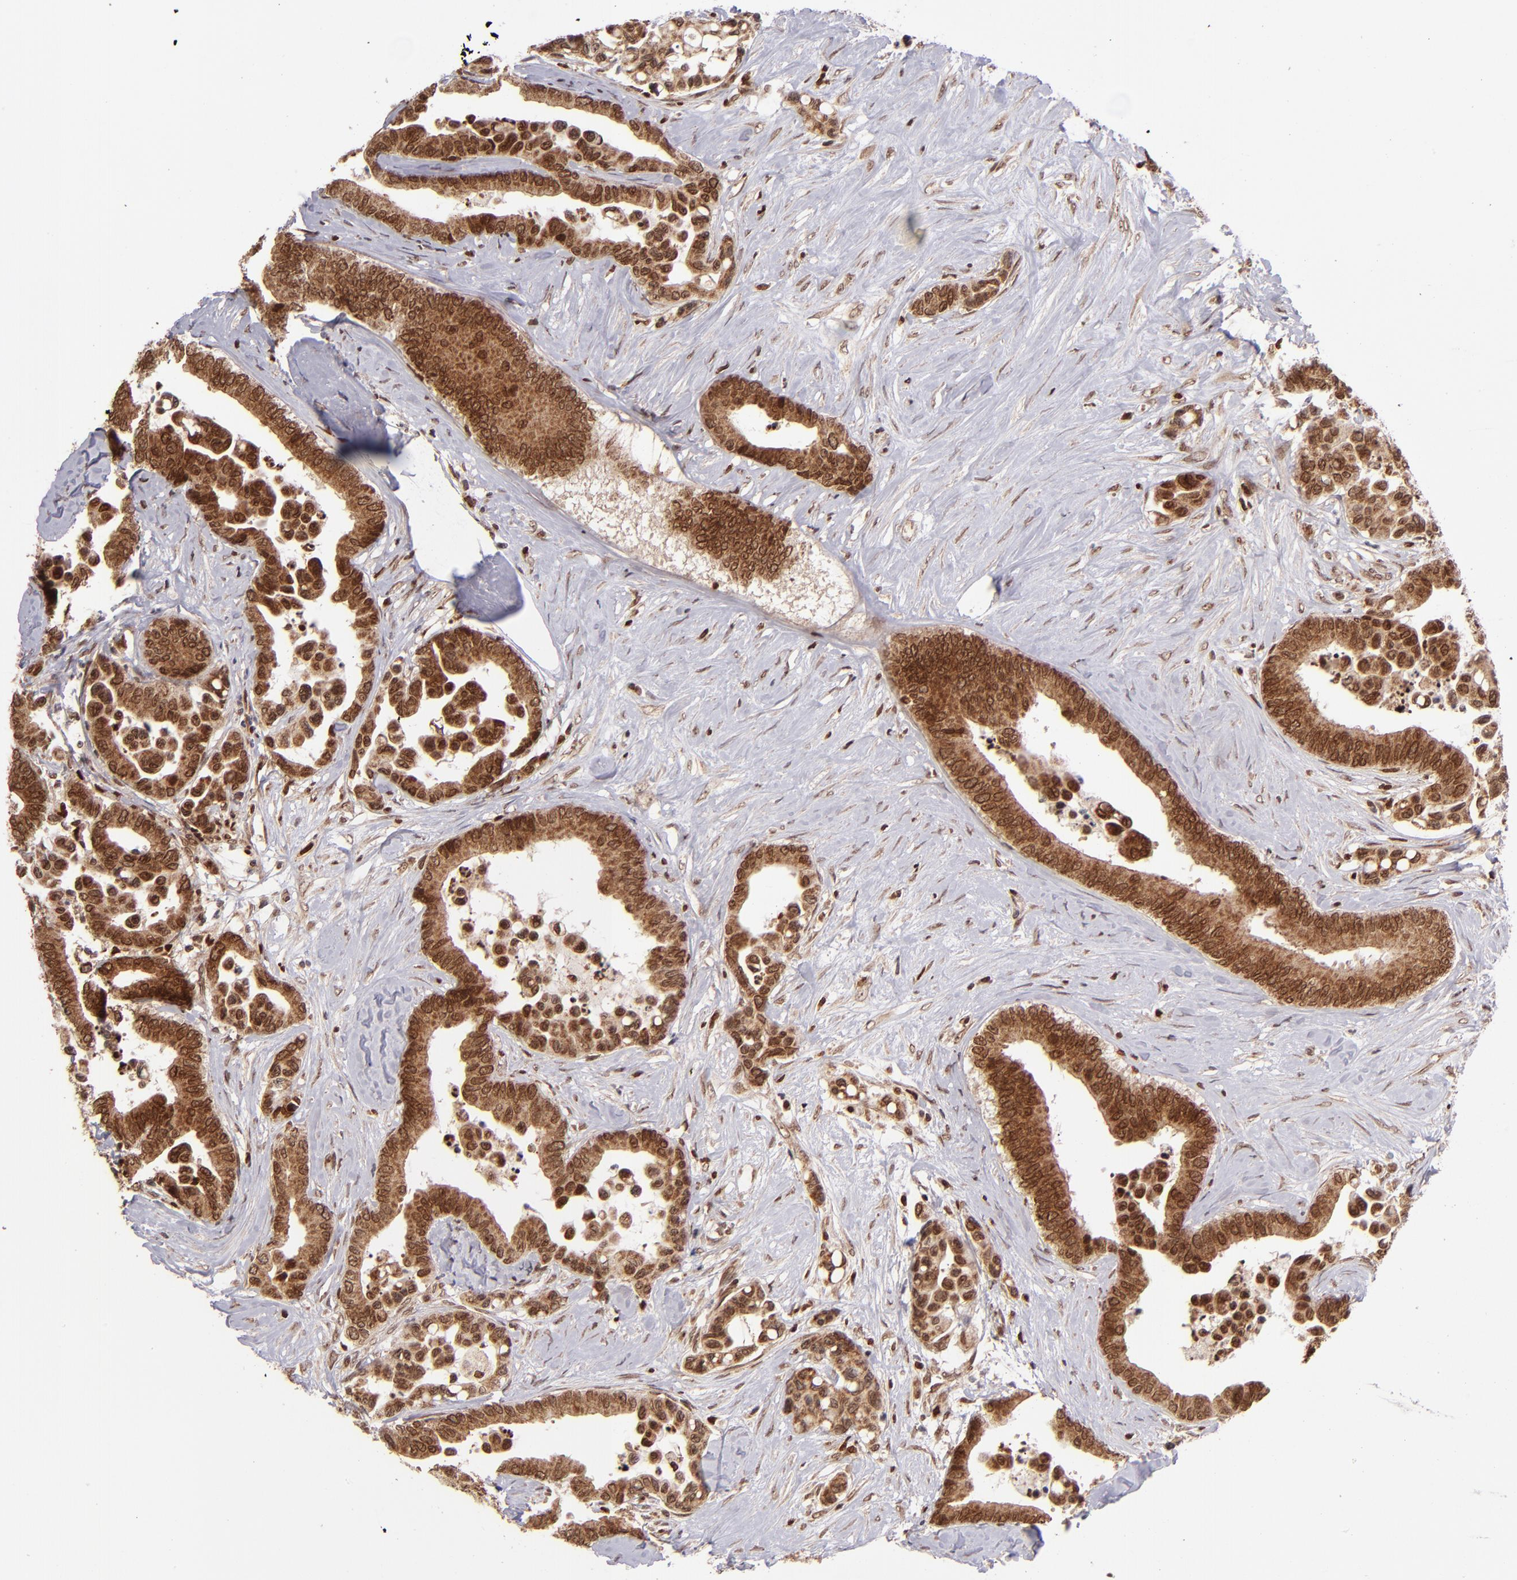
{"staining": {"intensity": "strong", "quantity": ">75%", "location": "cytoplasmic/membranous,nuclear"}, "tissue": "colorectal cancer", "cell_type": "Tumor cells", "image_type": "cancer", "snomed": [{"axis": "morphology", "description": "Adenocarcinoma, NOS"}, {"axis": "topography", "description": "Colon"}], "caption": "Immunohistochemical staining of human colorectal cancer (adenocarcinoma) displays high levels of strong cytoplasmic/membranous and nuclear staining in about >75% of tumor cells.", "gene": "TOP1MT", "patient": {"sex": "male", "age": 82}}